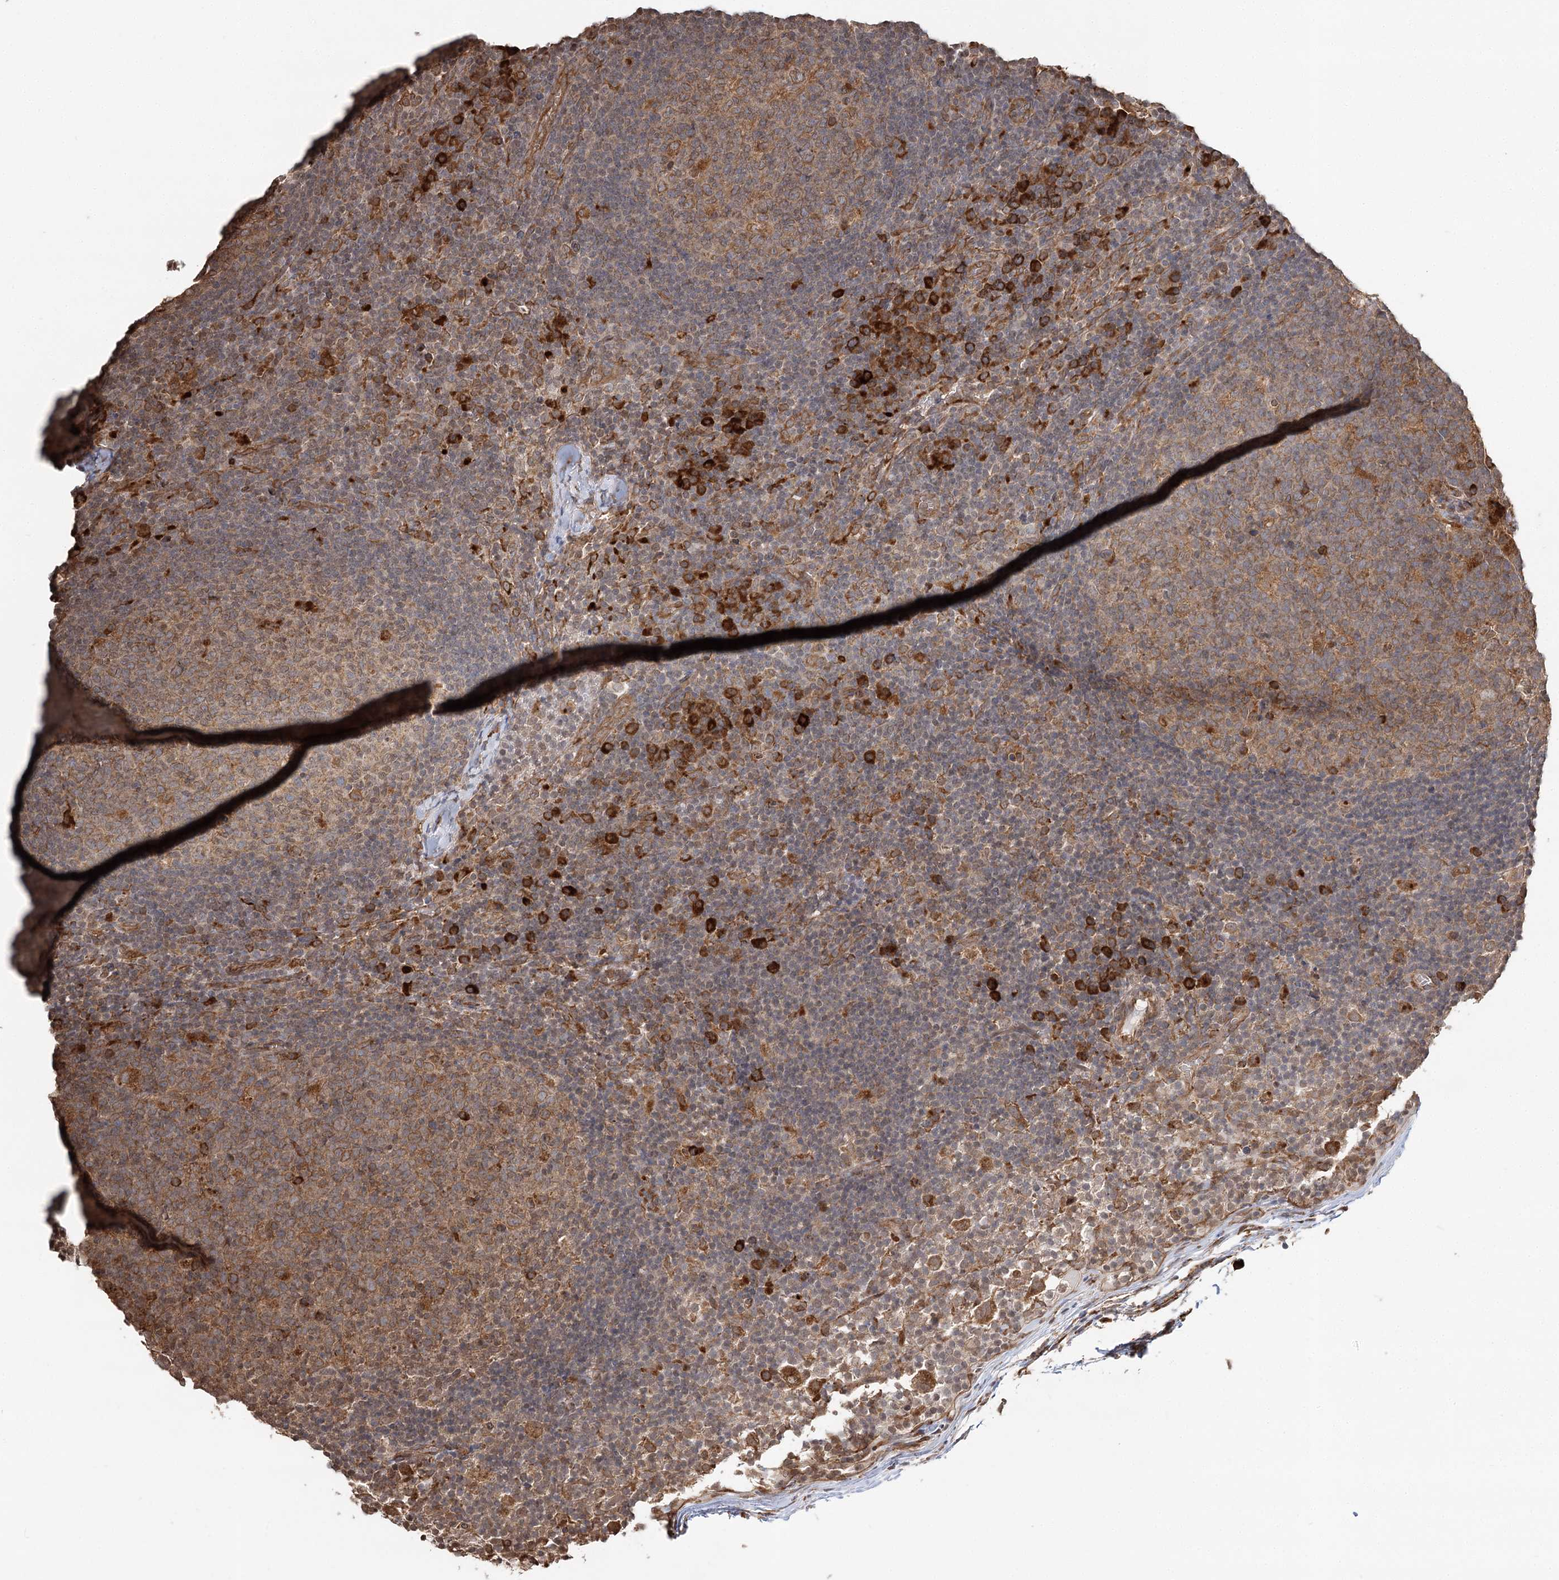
{"staining": {"intensity": "moderate", "quantity": ">75%", "location": "cytoplasmic/membranous"}, "tissue": "lymph node", "cell_type": "Germinal center cells", "image_type": "normal", "snomed": [{"axis": "morphology", "description": "Normal tissue, NOS"}, {"axis": "morphology", "description": "Inflammation, NOS"}, {"axis": "topography", "description": "Lymph node"}], "caption": "IHC micrograph of benign lymph node: human lymph node stained using immunohistochemistry (IHC) reveals medium levels of moderate protein expression localized specifically in the cytoplasmic/membranous of germinal center cells, appearing as a cytoplasmic/membranous brown color.", "gene": "DNAJB14", "patient": {"sex": "male", "age": 55}}